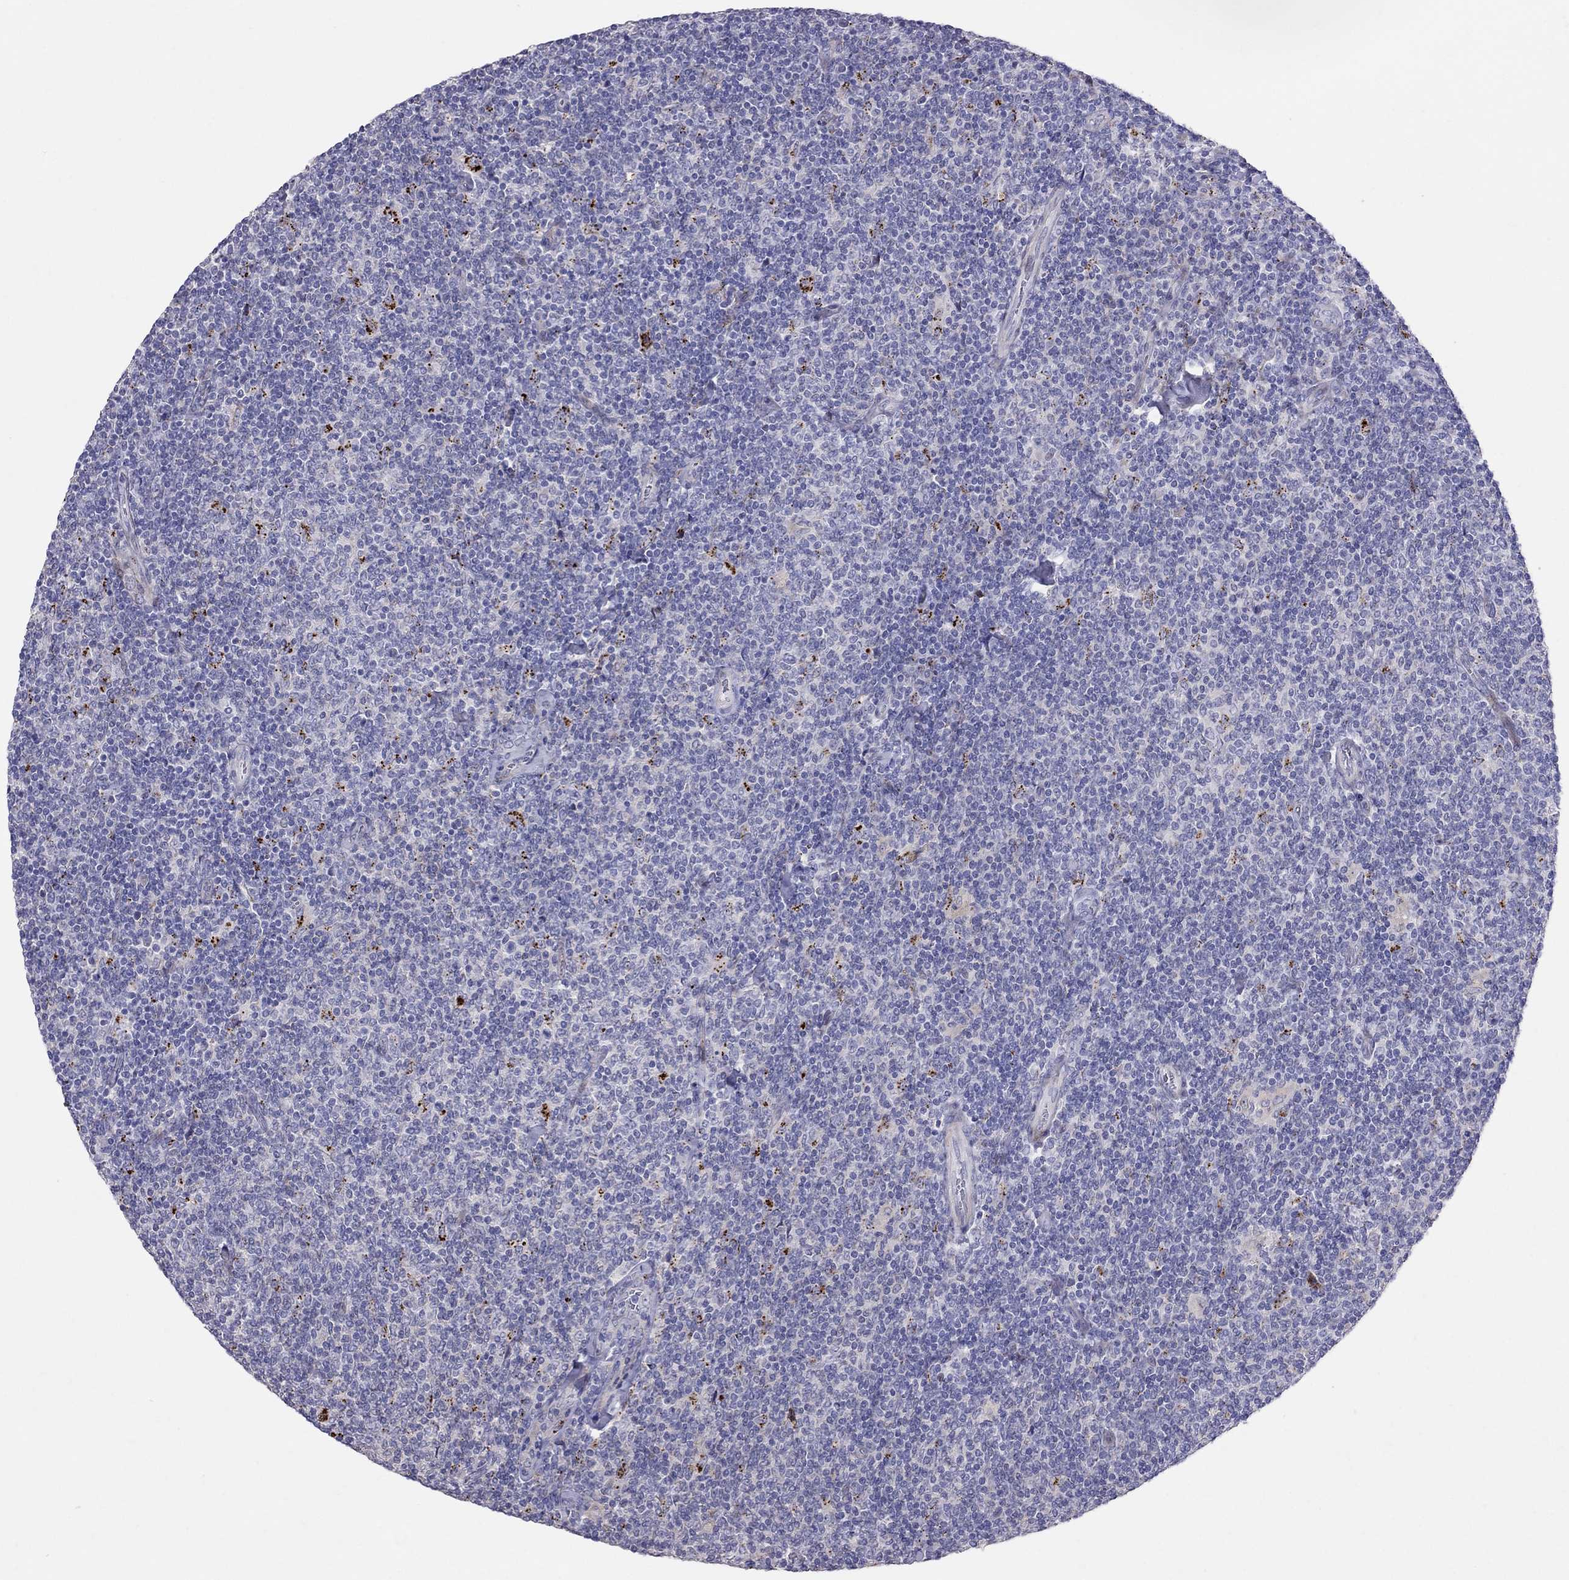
{"staining": {"intensity": "negative", "quantity": "none", "location": "none"}, "tissue": "lymphoma", "cell_type": "Tumor cells", "image_type": "cancer", "snomed": [{"axis": "morphology", "description": "Malignant lymphoma, non-Hodgkin's type, Low grade"}, {"axis": "topography", "description": "Lymph node"}], "caption": "High power microscopy image of an immunohistochemistry micrograph of lymphoma, revealing no significant expression in tumor cells.", "gene": "MAGEB4", "patient": {"sex": "male", "age": 52}}